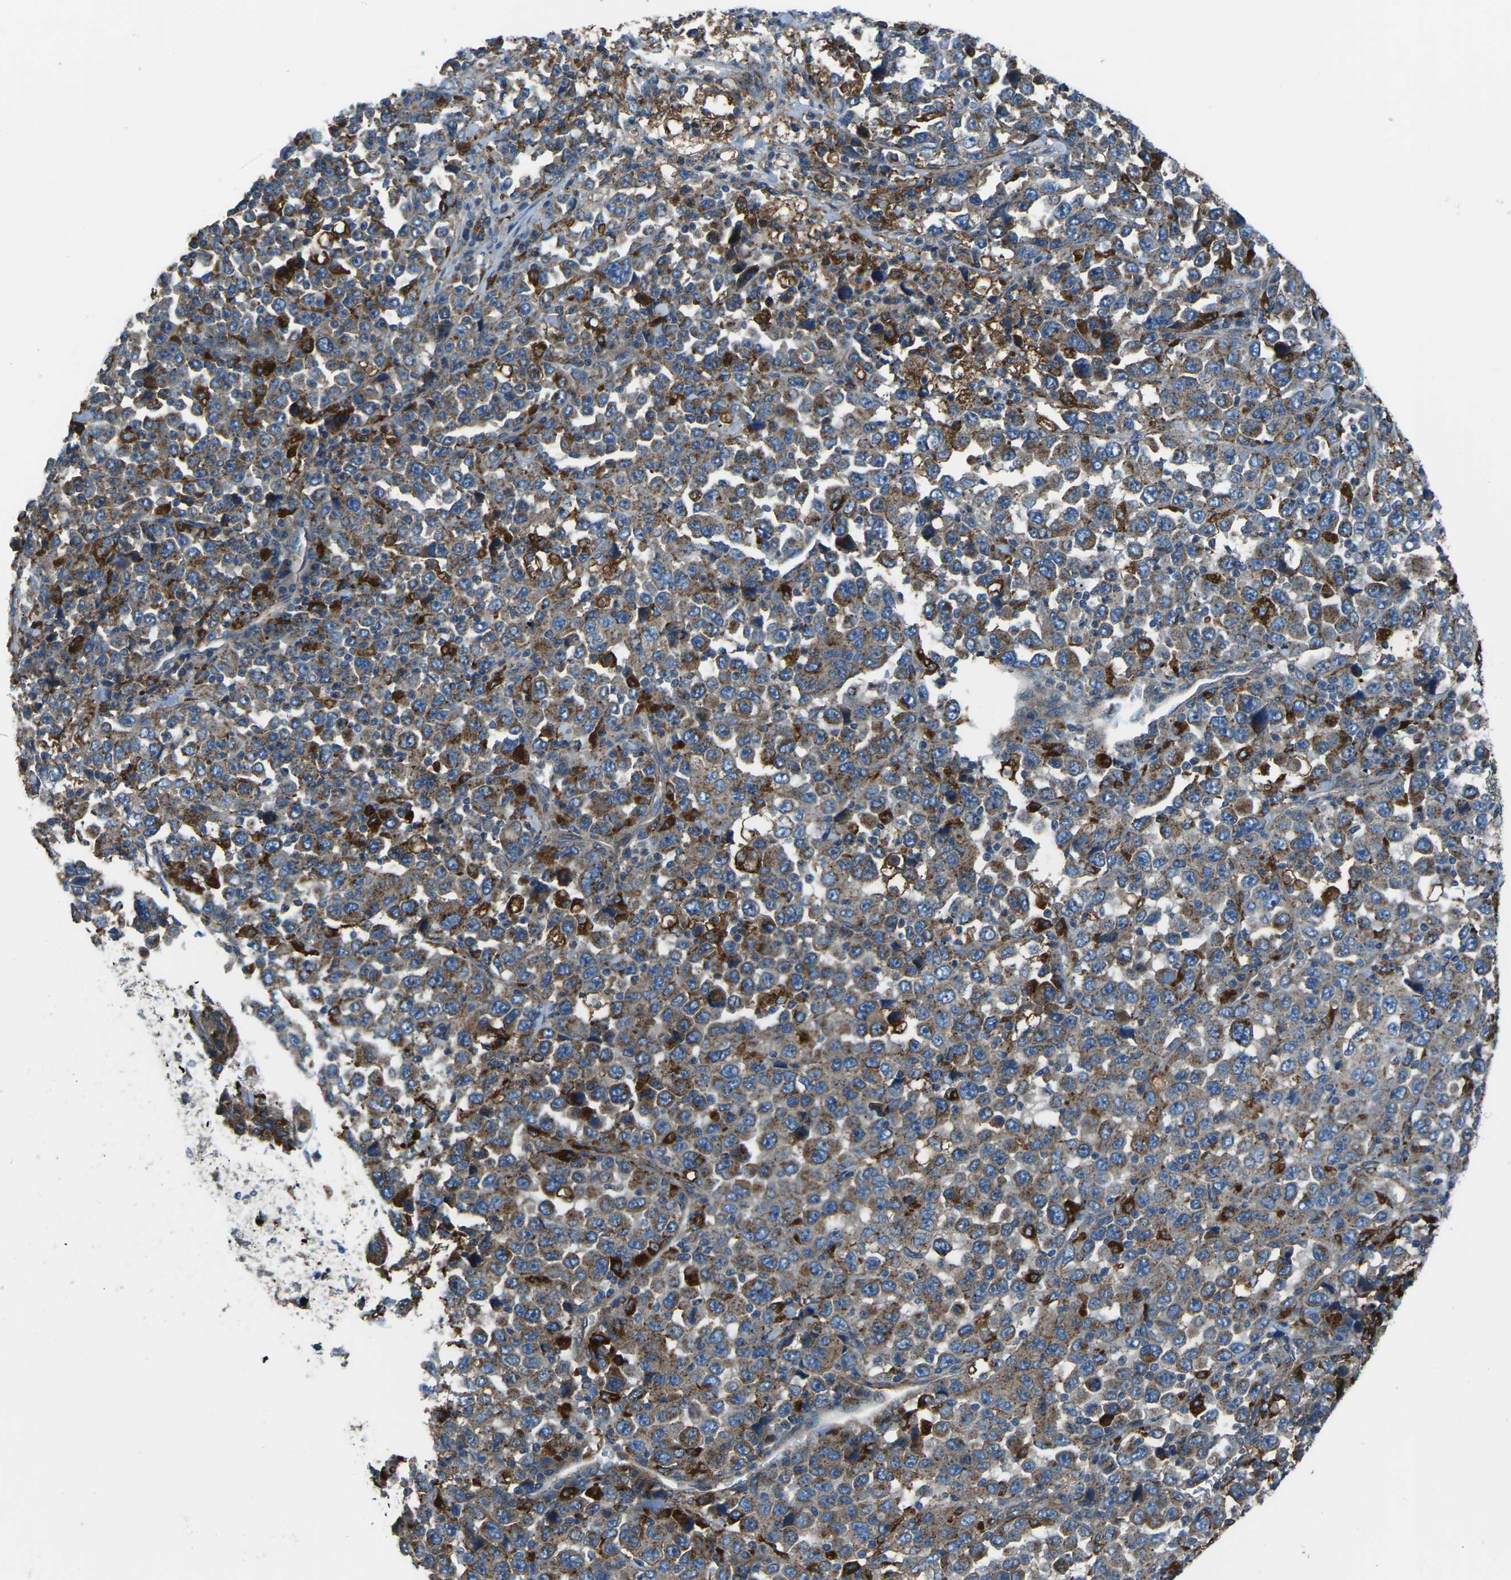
{"staining": {"intensity": "weak", "quantity": ">75%", "location": "cytoplasmic/membranous"}, "tissue": "stomach cancer", "cell_type": "Tumor cells", "image_type": "cancer", "snomed": [{"axis": "morphology", "description": "Normal tissue, NOS"}, {"axis": "morphology", "description": "Adenocarcinoma, NOS"}, {"axis": "topography", "description": "Stomach, upper"}, {"axis": "topography", "description": "Stomach"}], "caption": "Immunohistochemical staining of stomach cancer demonstrates weak cytoplasmic/membranous protein expression in about >75% of tumor cells.", "gene": "CDK17", "patient": {"sex": "male", "age": 59}}